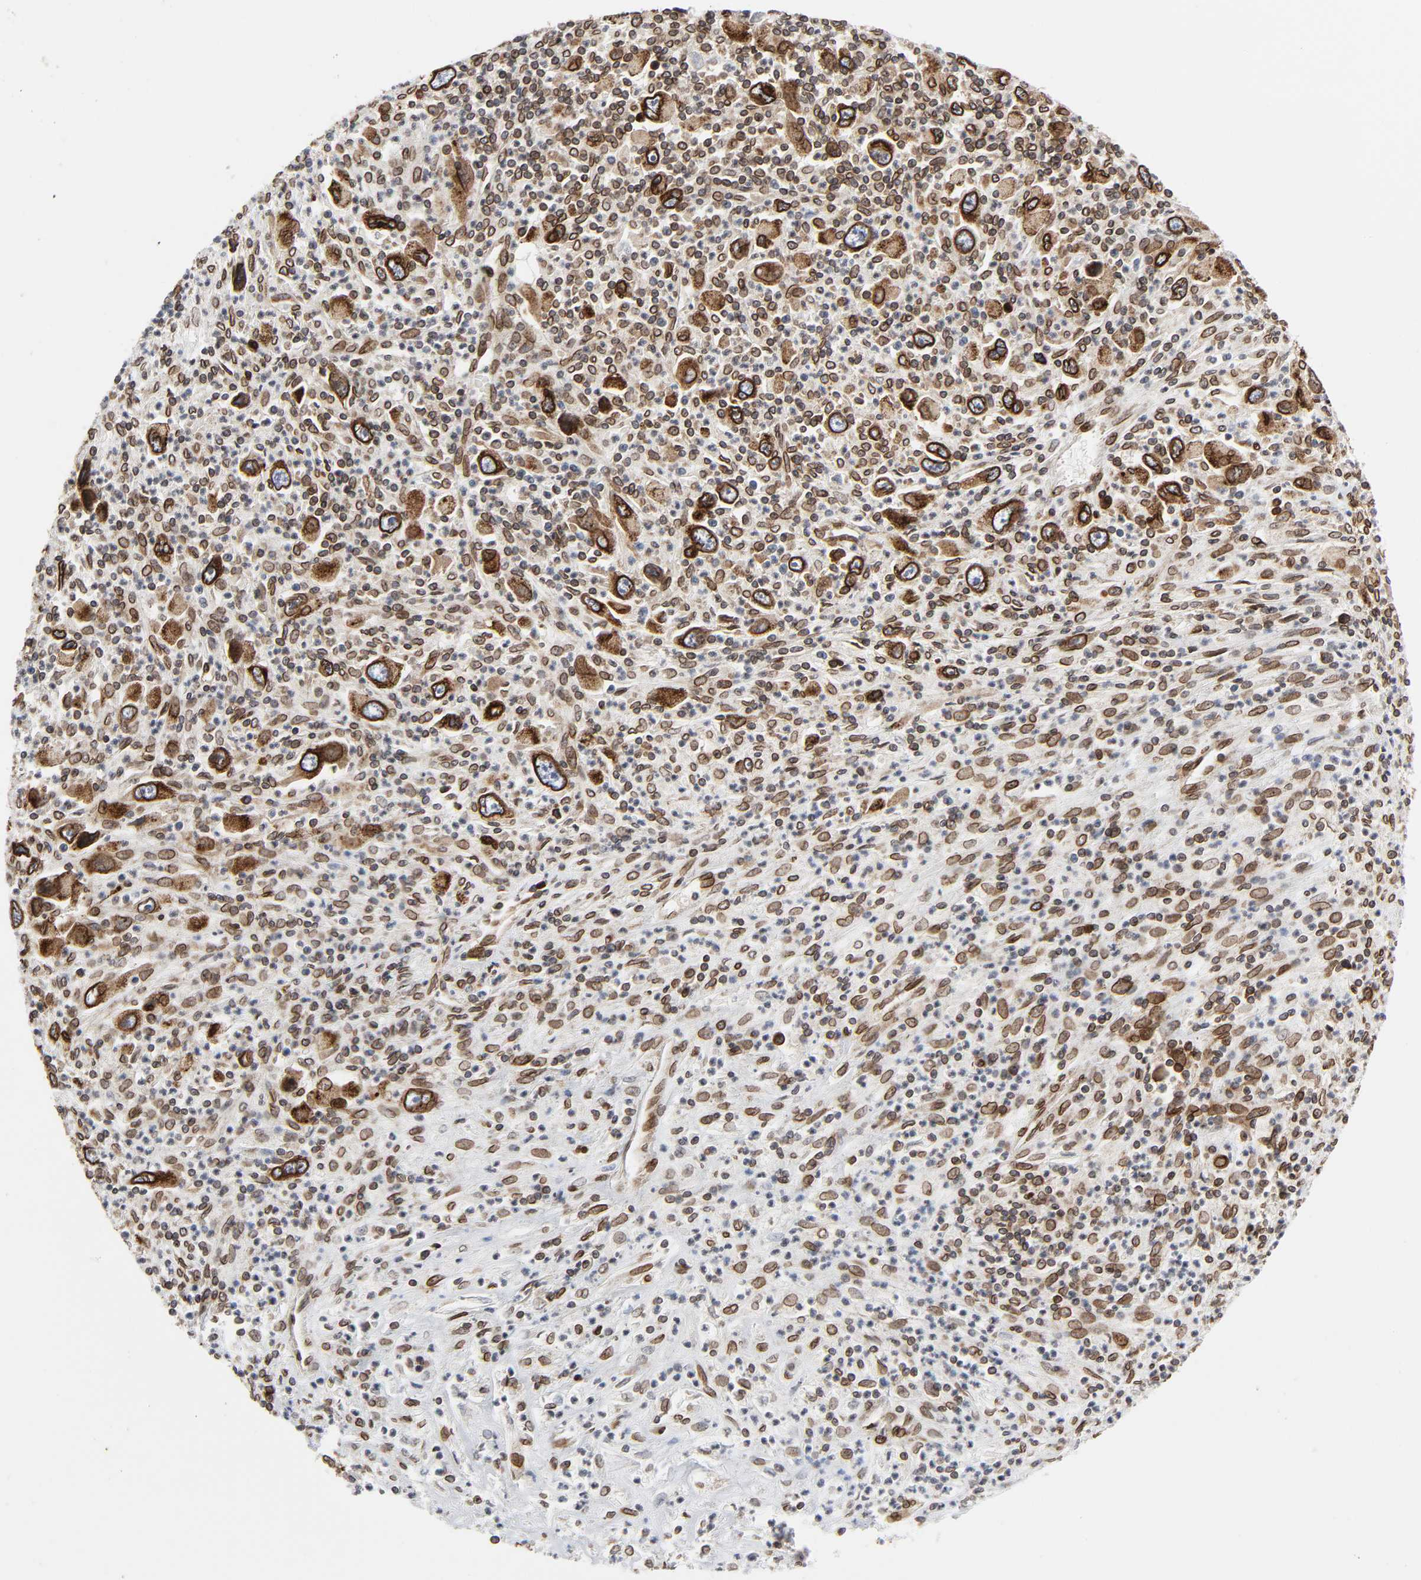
{"staining": {"intensity": "strong", "quantity": ">75%", "location": "cytoplasmic/membranous,nuclear"}, "tissue": "melanoma", "cell_type": "Tumor cells", "image_type": "cancer", "snomed": [{"axis": "morphology", "description": "Malignant melanoma, Metastatic site"}, {"axis": "topography", "description": "Skin"}], "caption": "Protein expression by immunohistochemistry demonstrates strong cytoplasmic/membranous and nuclear positivity in about >75% of tumor cells in malignant melanoma (metastatic site).", "gene": "RANGAP1", "patient": {"sex": "female", "age": 56}}